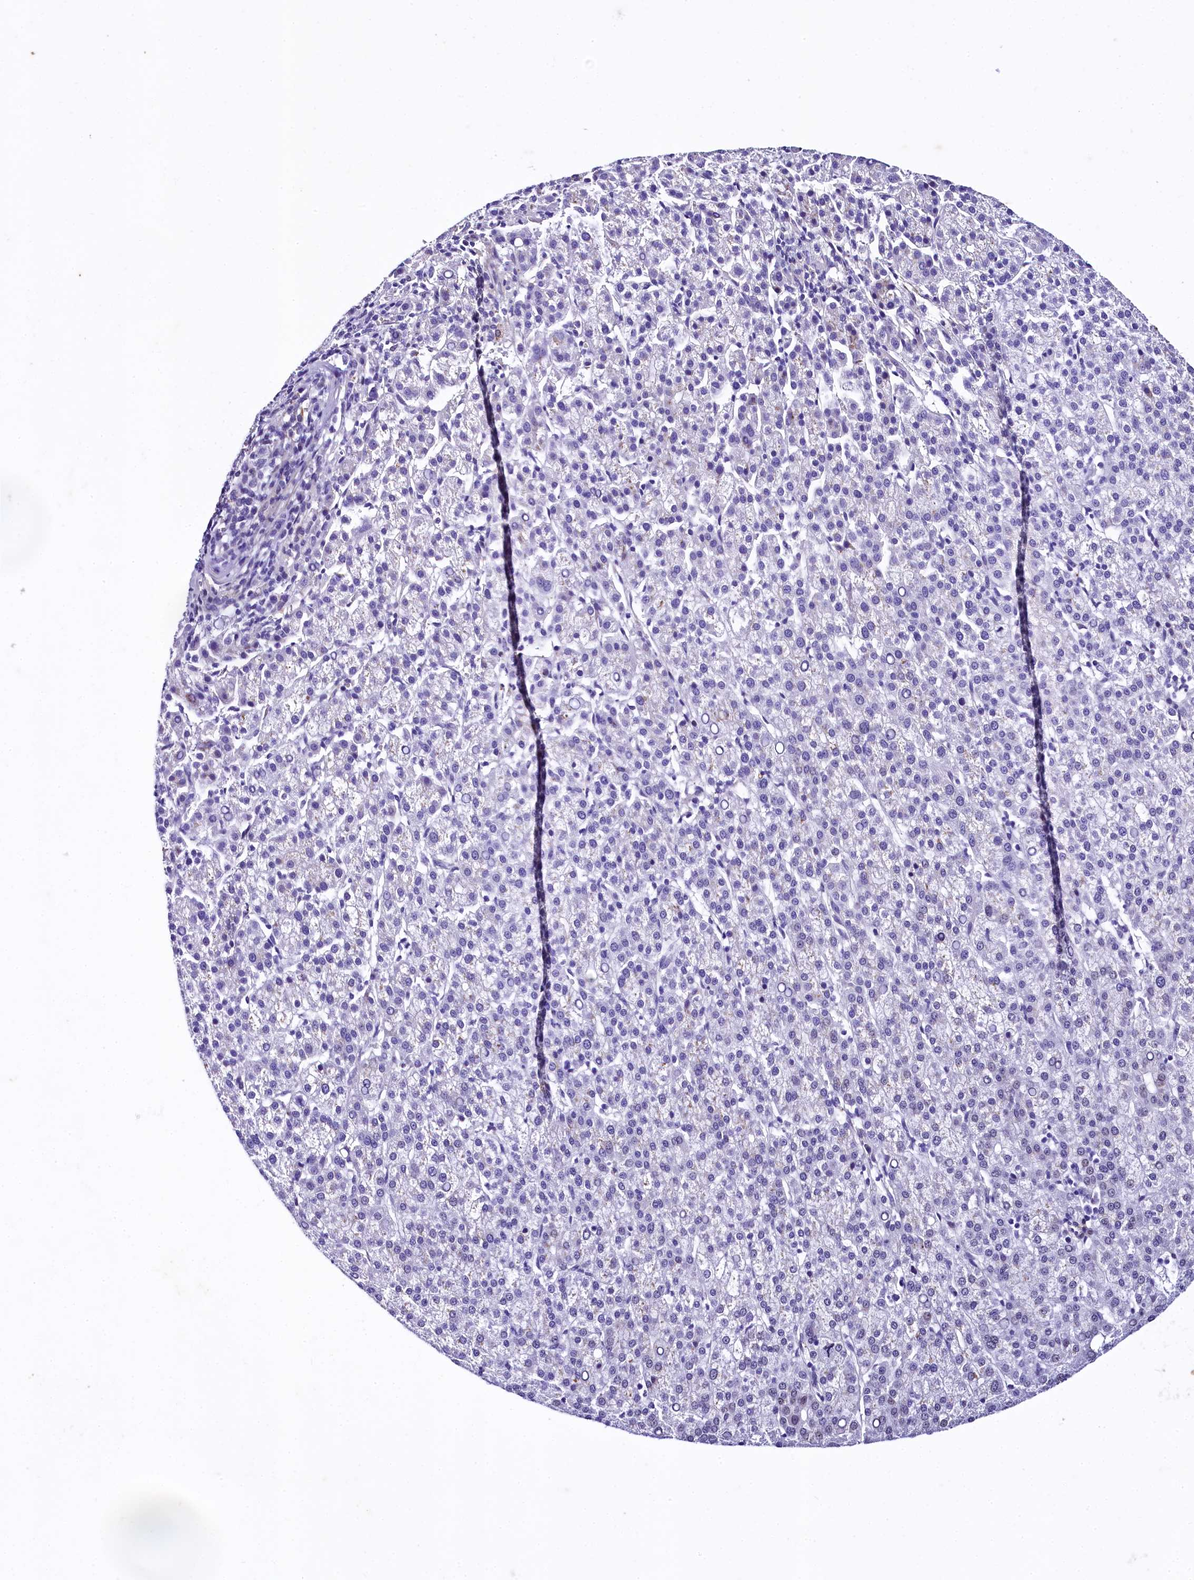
{"staining": {"intensity": "negative", "quantity": "none", "location": "none"}, "tissue": "liver cancer", "cell_type": "Tumor cells", "image_type": "cancer", "snomed": [{"axis": "morphology", "description": "Carcinoma, Hepatocellular, NOS"}, {"axis": "topography", "description": "Liver"}], "caption": "Immunohistochemical staining of human liver hepatocellular carcinoma demonstrates no significant staining in tumor cells.", "gene": "SAMD10", "patient": {"sex": "female", "age": 58}}